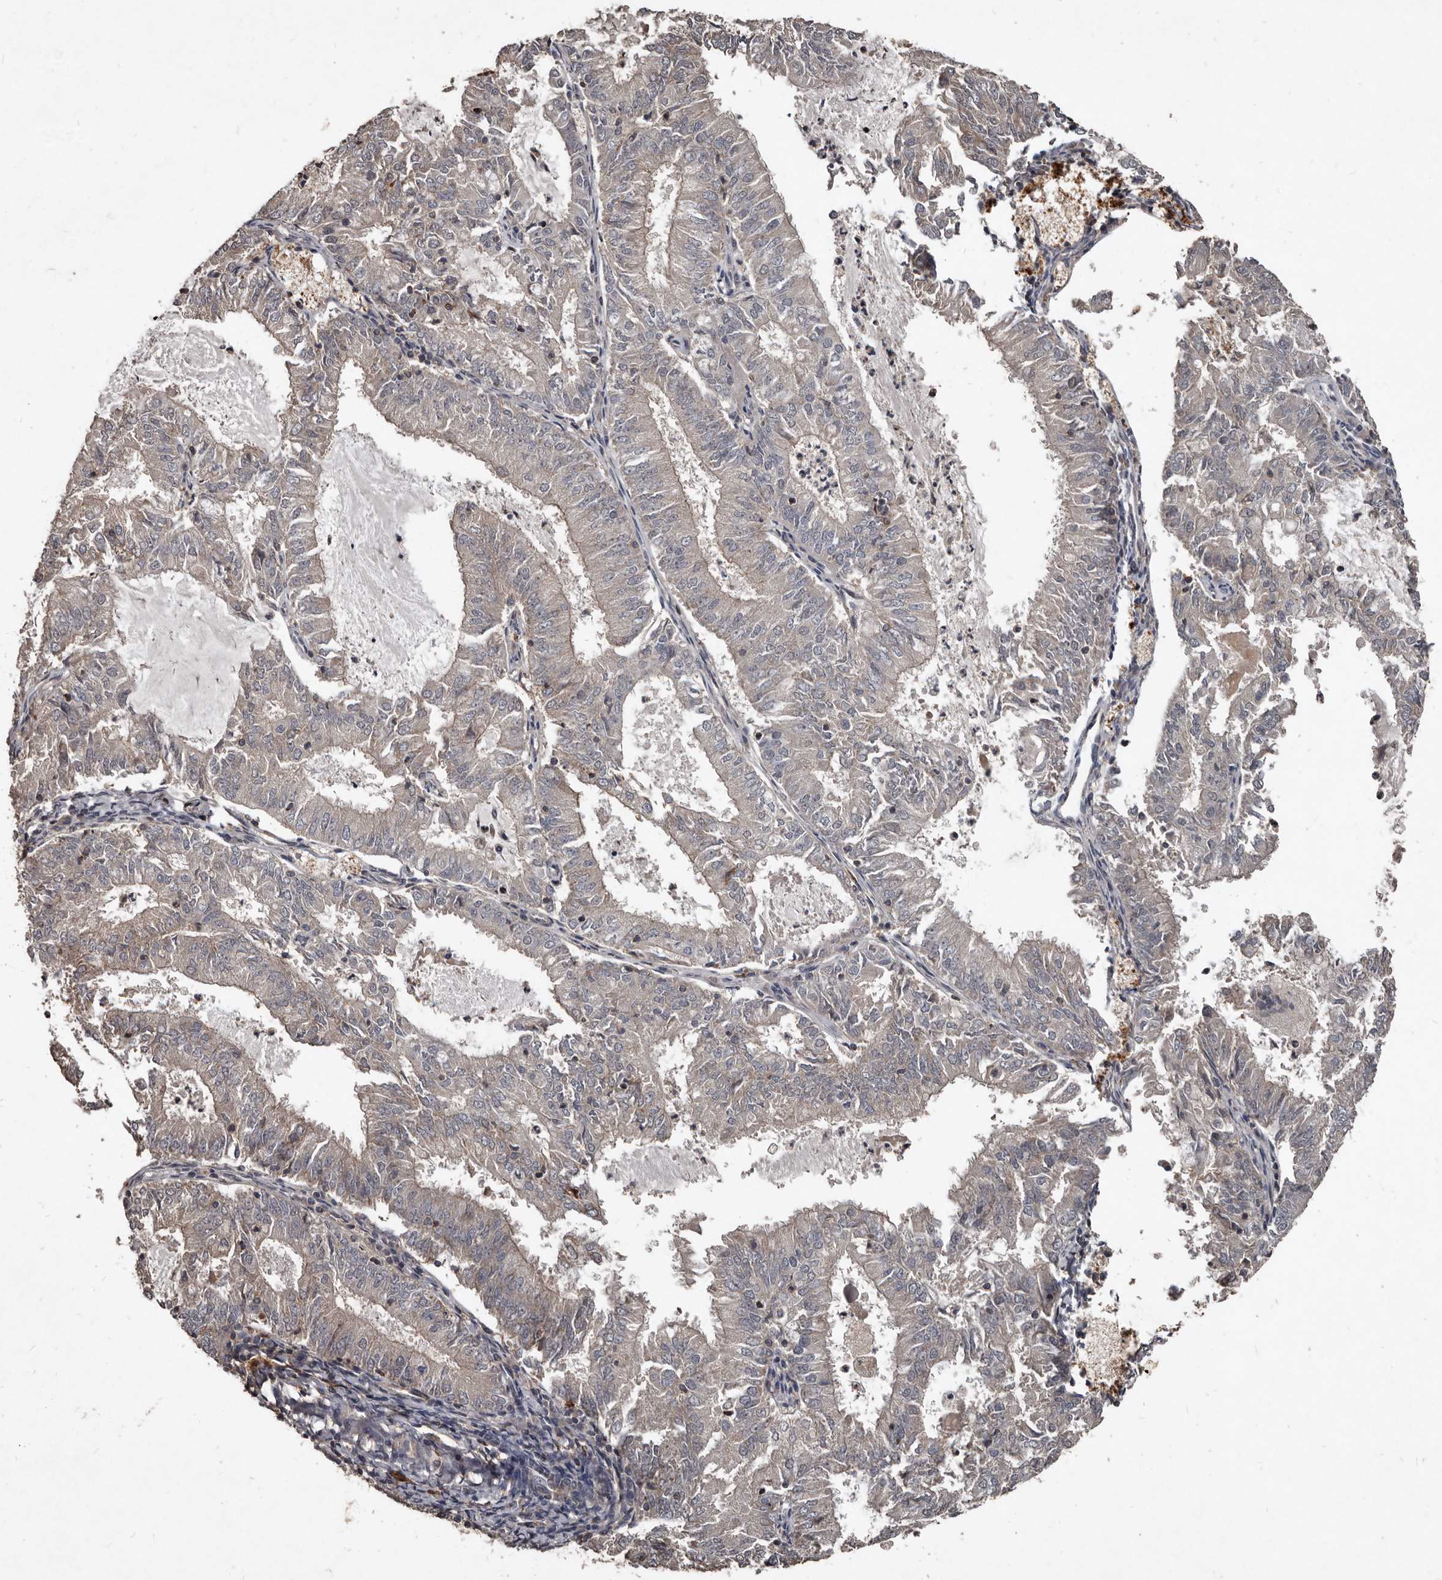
{"staining": {"intensity": "negative", "quantity": "none", "location": "none"}, "tissue": "endometrial cancer", "cell_type": "Tumor cells", "image_type": "cancer", "snomed": [{"axis": "morphology", "description": "Adenocarcinoma, NOS"}, {"axis": "topography", "description": "Endometrium"}], "caption": "A high-resolution micrograph shows immunohistochemistry (IHC) staining of endometrial cancer, which shows no significant expression in tumor cells. The staining was performed using DAB (3,3'-diaminobenzidine) to visualize the protein expression in brown, while the nuclei were stained in blue with hematoxylin (Magnification: 20x).", "gene": "GREB1", "patient": {"sex": "female", "age": 57}}